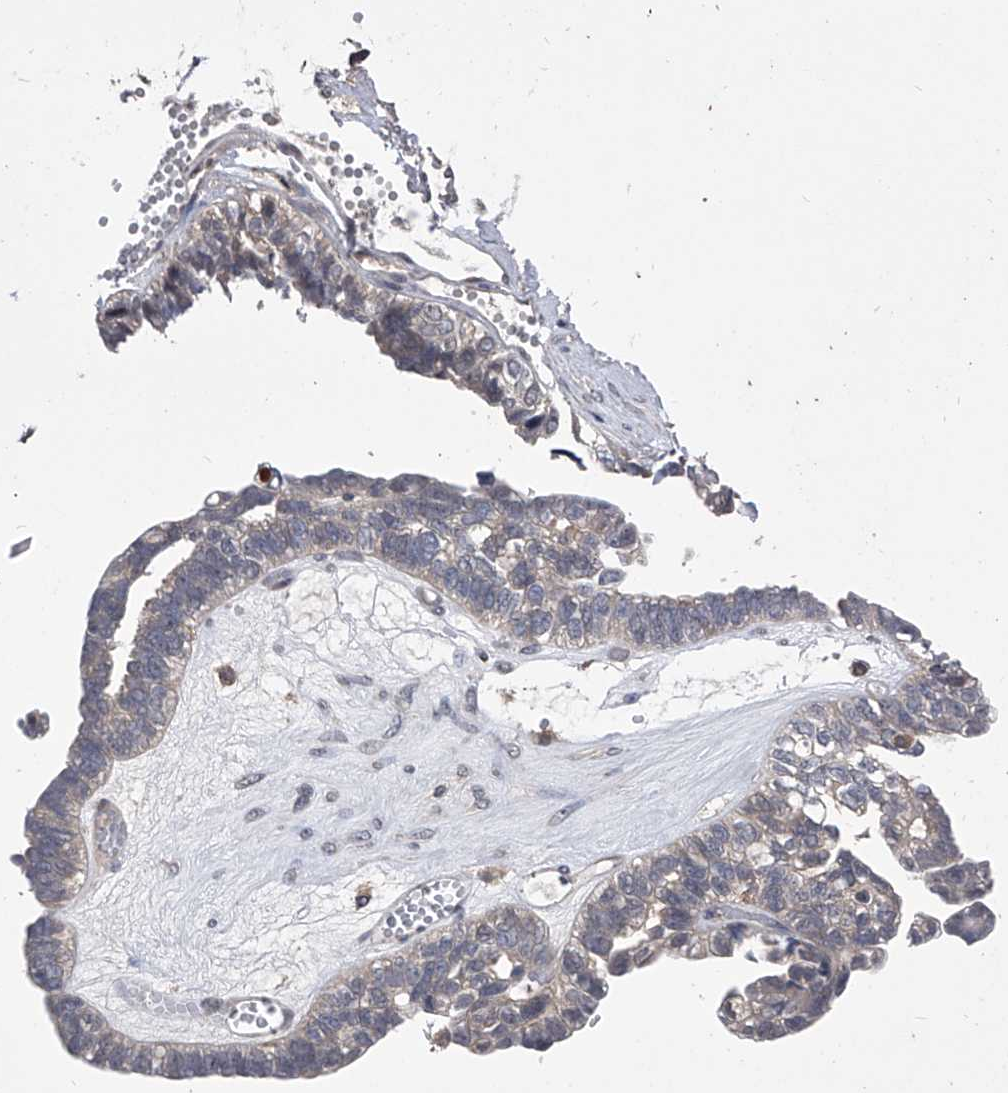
{"staining": {"intensity": "negative", "quantity": "none", "location": "none"}, "tissue": "ovarian cancer", "cell_type": "Tumor cells", "image_type": "cancer", "snomed": [{"axis": "morphology", "description": "Cystadenocarcinoma, serous, NOS"}, {"axis": "topography", "description": "Ovary"}], "caption": "This is an IHC photomicrograph of serous cystadenocarcinoma (ovarian). There is no staining in tumor cells.", "gene": "PAN3", "patient": {"sex": "female", "age": 79}}